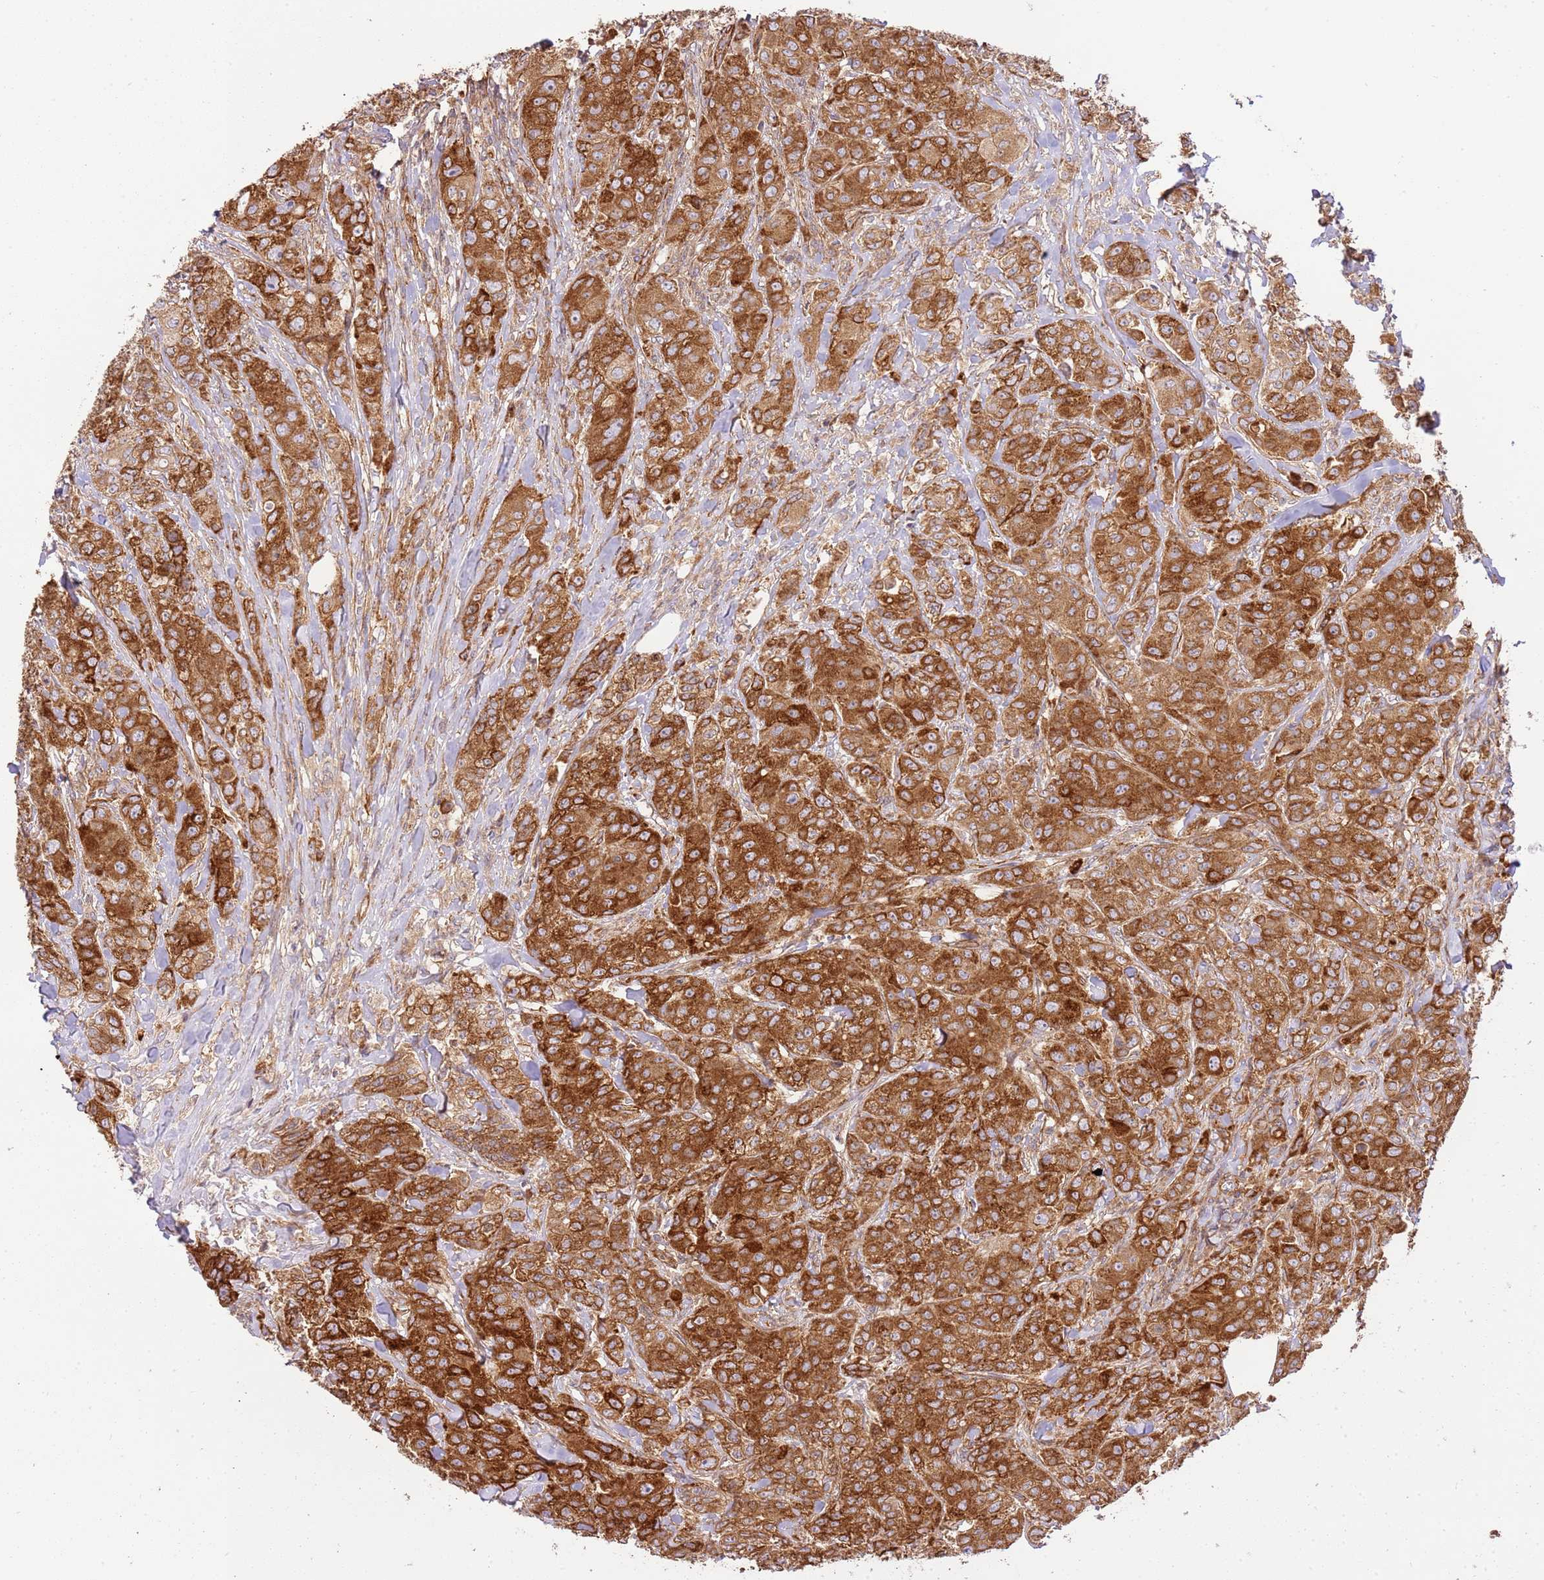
{"staining": {"intensity": "strong", "quantity": ">75%", "location": "cytoplasmic/membranous"}, "tissue": "breast cancer", "cell_type": "Tumor cells", "image_type": "cancer", "snomed": [{"axis": "morphology", "description": "Duct carcinoma"}, {"axis": "topography", "description": "Breast"}], "caption": "Immunohistochemical staining of human breast cancer (infiltrating ductal carcinoma) exhibits high levels of strong cytoplasmic/membranous protein expression in about >75% of tumor cells.", "gene": "ZBTB39", "patient": {"sex": "female", "age": 43}}